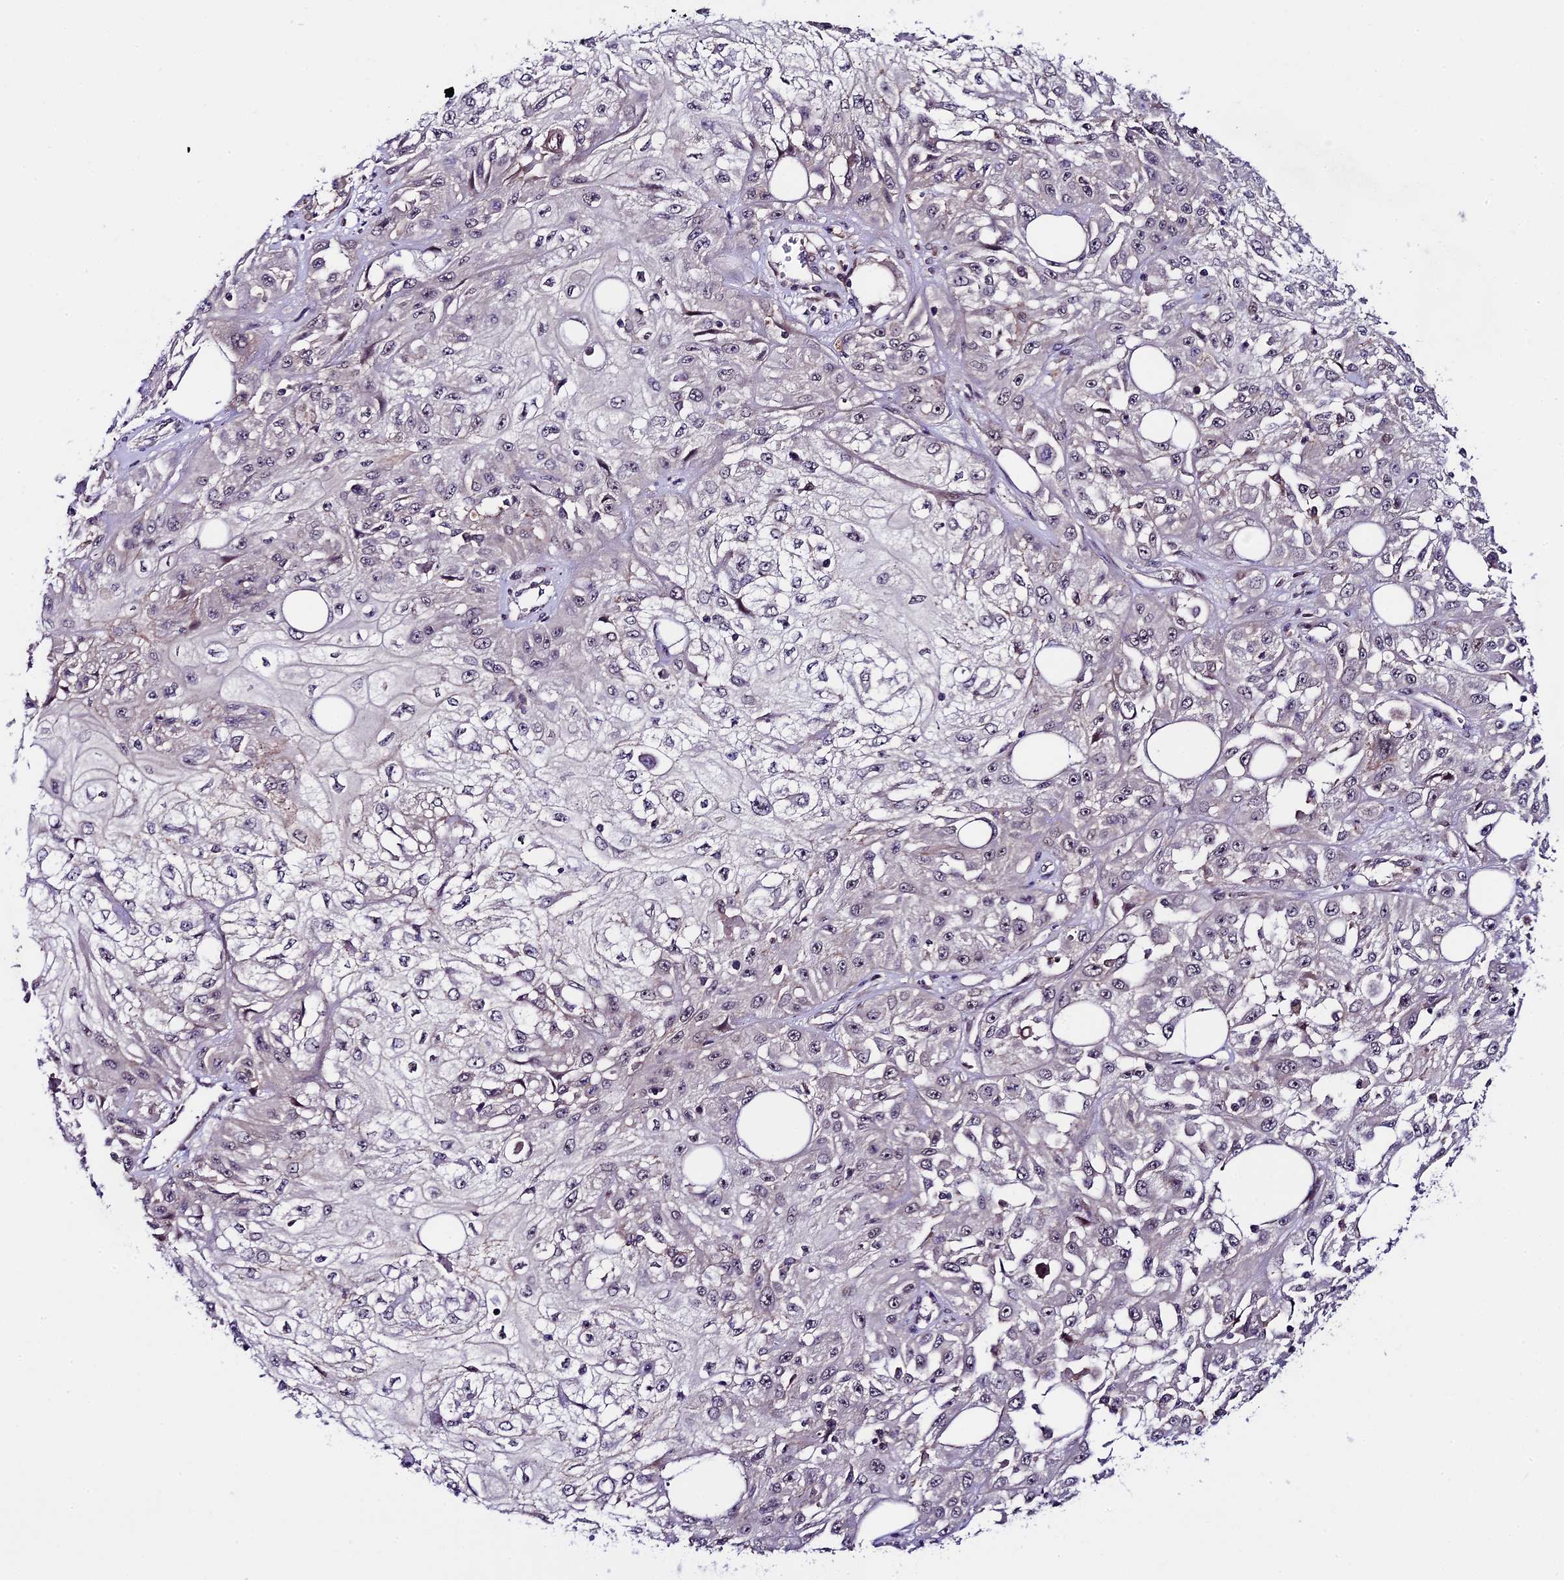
{"staining": {"intensity": "negative", "quantity": "none", "location": "none"}, "tissue": "skin cancer", "cell_type": "Tumor cells", "image_type": "cancer", "snomed": [{"axis": "morphology", "description": "Squamous cell carcinoma, NOS"}, {"axis": "morphology", "description": "Squamous cell carcinoma, metastatic, NOS"}, {"axis": "topography", "description": "Skin"}, {"axis": "topography", "description": "Lymph node"}], "caption": "Protein analysis of skin squamous cell carcinoma reveals no significant staining in tumor cells.", "gene": "SIPA1L3", "patient": {"sex": "male", "age": 75}}